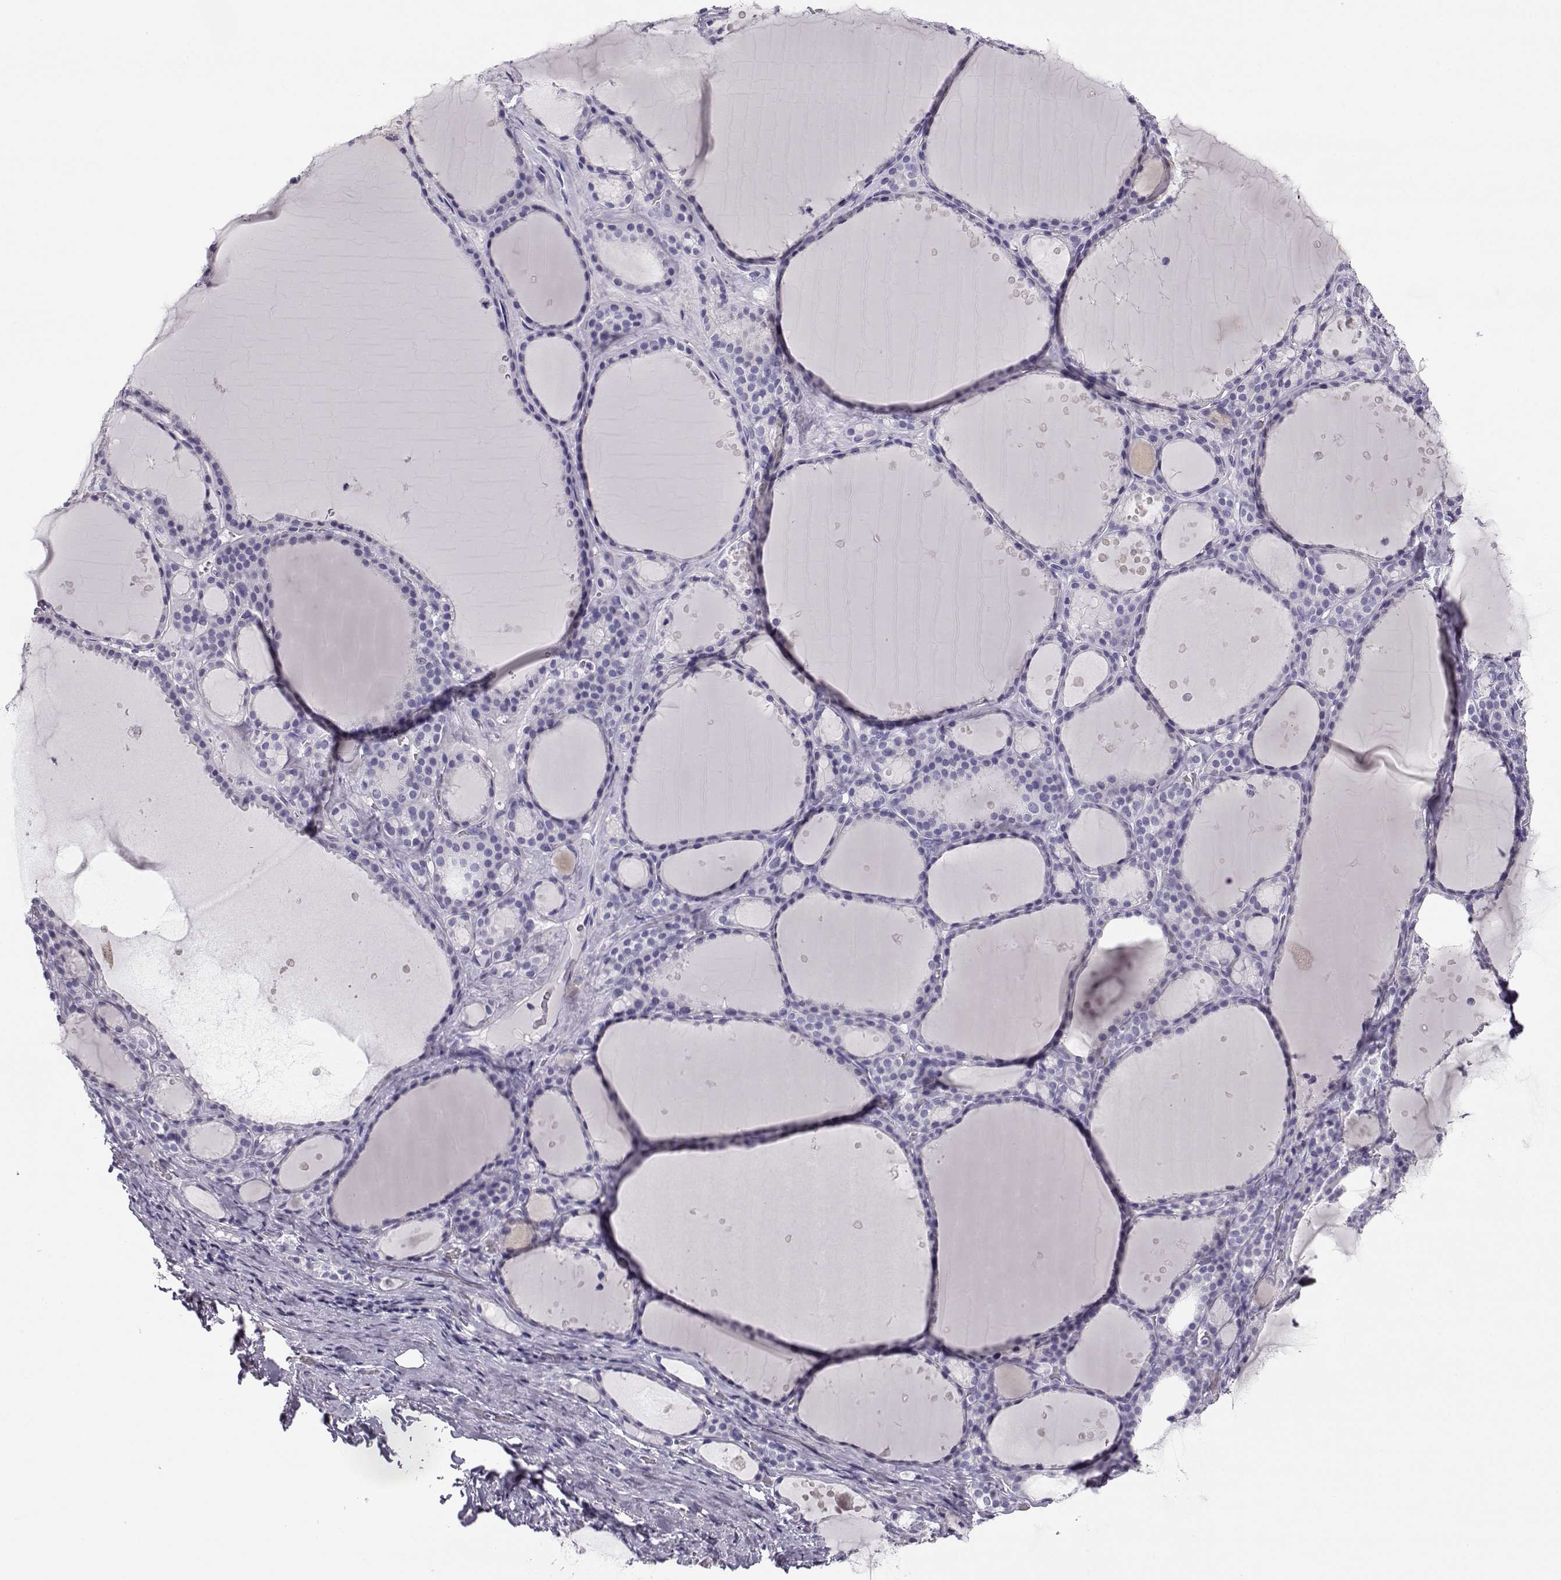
{"staining": {"intensity": "negative", "quantity": "none", "location": "none"}, "tissue": "thyroid gland", "cell_type": "Glandular cells", "image_type": "normal", "snomed": [{"axis": "morphology", "description": "Normal tissue, NOS"}, {"axis": "topography", "description": "Thyroid gland"}], "caption": "Immunohistochemistry image of benign human thyroid gland stained for a protein (brown), which demonstrates no expression in glandular cells.", "gene": "RHOXF2B", "patient": {"sex": "male", "age": 68}}